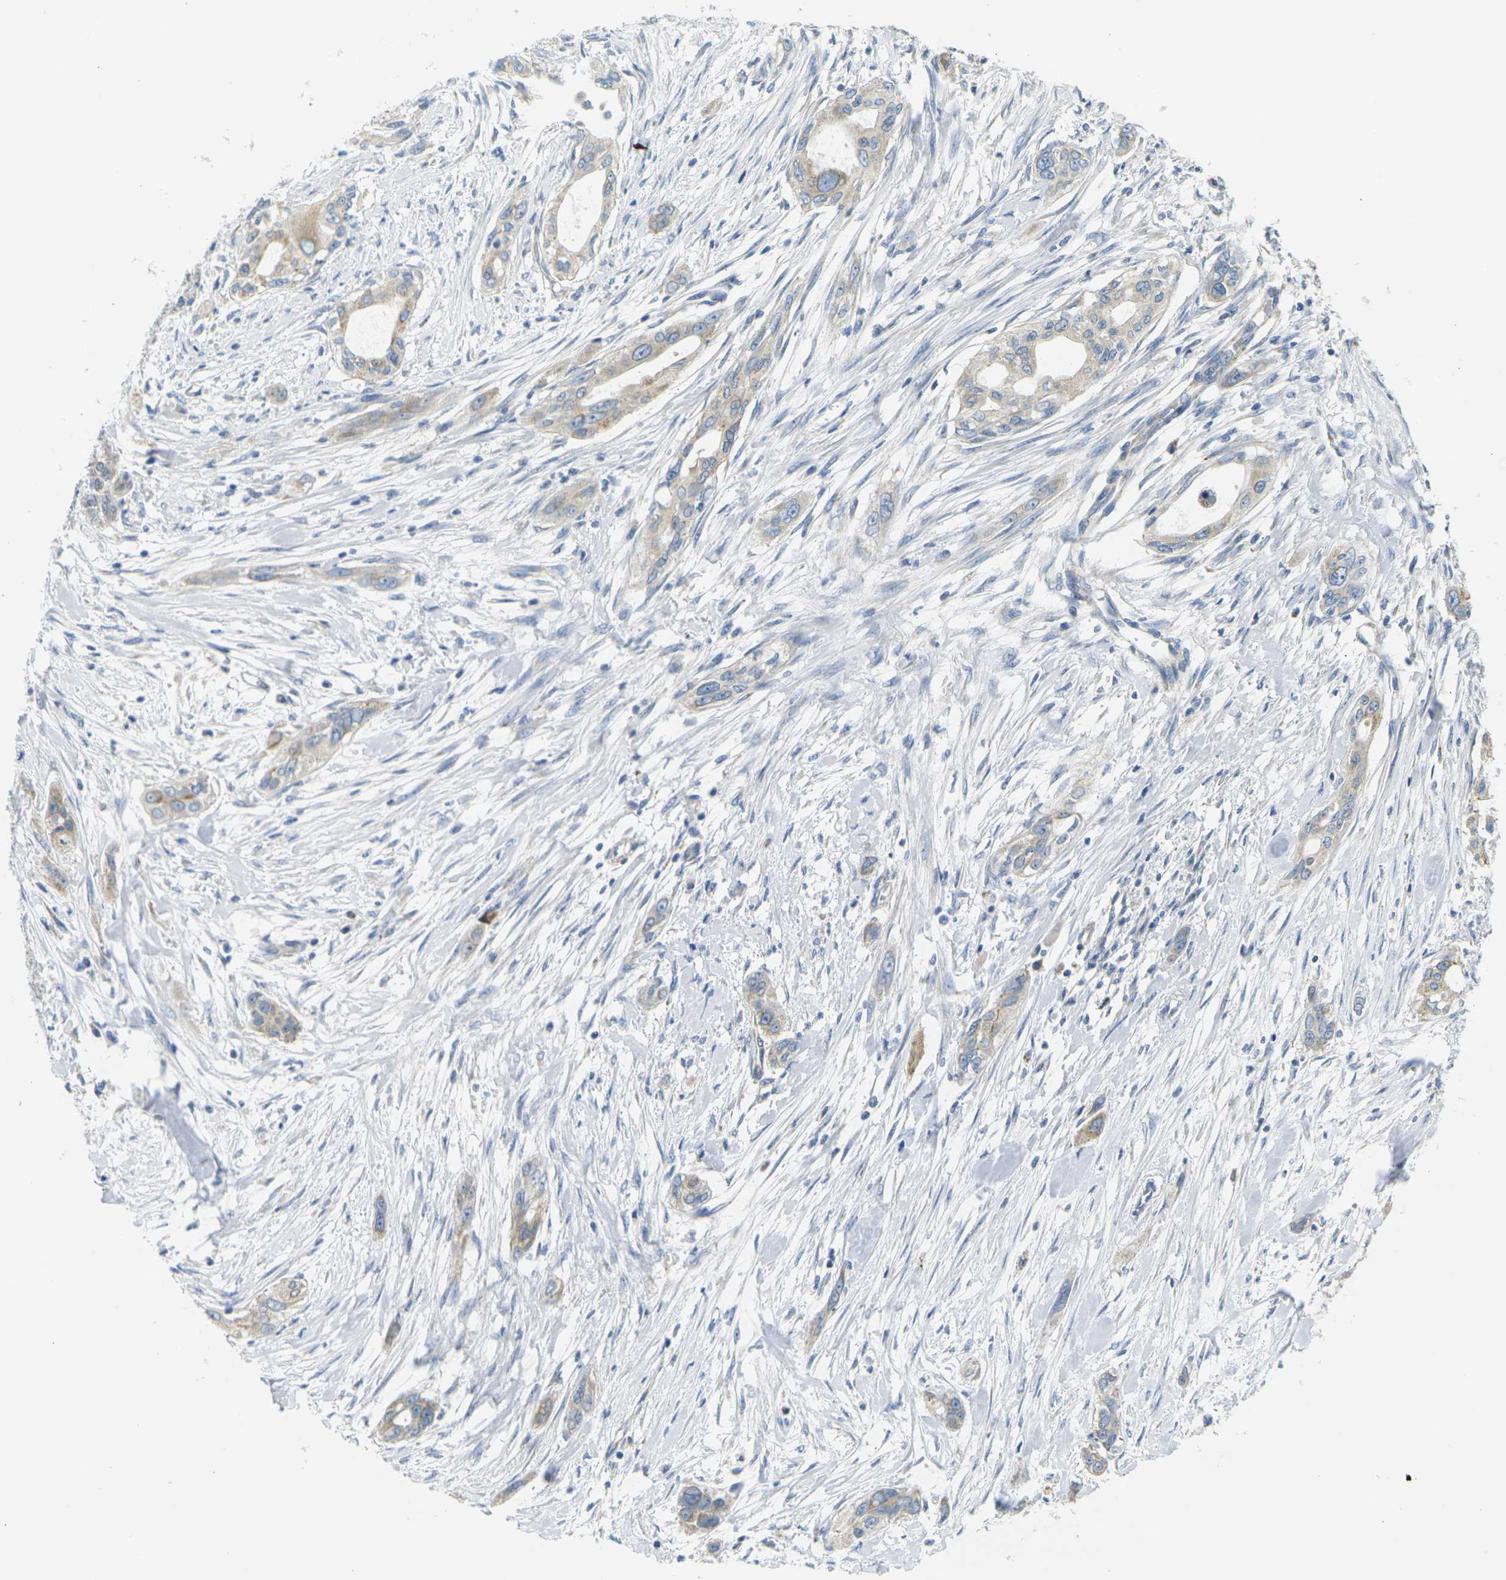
{"staining": {"intensity": "weak", "quantity": ">75%", "location": "cytoplasmic/membranous"}, "tissue": "pancreatic cancer", "cell_type": "Tumor cells", "image_type": "cancer", "snomed": [{"axis": "morphology", "description": "Adenocarcinoma, NOS"}, {"axis": "topography", "description": "Pancreas"}], "caption": "This is a histology image of immunohistochemistry staining of adenocarcinoma (pancreatic), which shows weak expression in the cytoplasmic/membranous of tumor cells.", "gene": "PARD6B", "patient": {"sex": "female", "age": 60}}